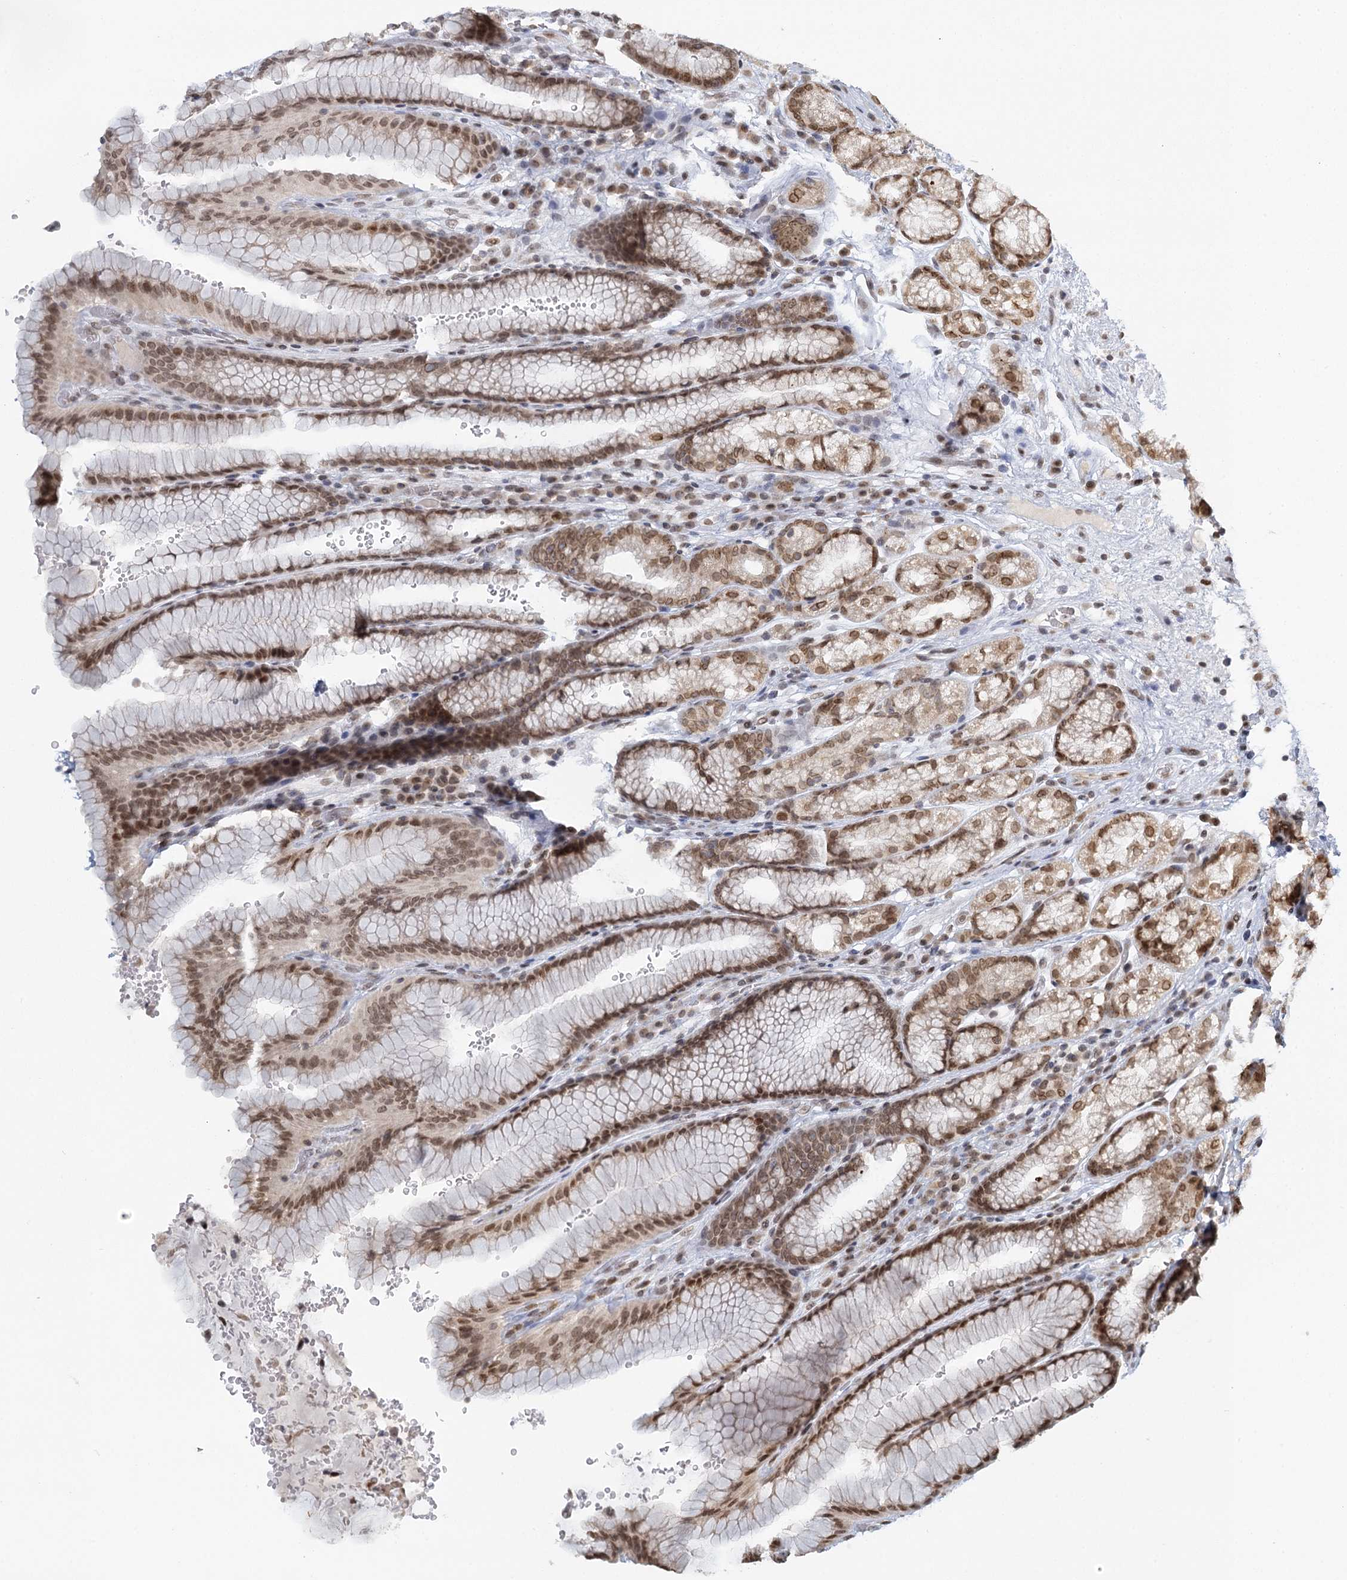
{"staining": {"intensity": "moderate", "quantity": "25%-75%", "location": "cytoplasmic/membranous,nuclear"}, "tissue": "stomach", "cell_type": "Glandular cells", "image_type": "normal", "snomed": [{"axis": "morphology", "description": "Normal tissue, NOS"}, {"axis": "morphology", "description": "Adenocarcinoma, NOS"}, {"axis": "topography", "description": "Stomach"}], "caption": "An immunohistochemistry micrograph of unremarkable tissue is shown. Protein staining in brown shows moderate cytoplasmic/membranous,nuclear positivity in stomach within glandular cells. (IHC, brightfield microscopy, high magnification).", "gene": "TREX1", "patient": {"sex": "male", "age": 57}}